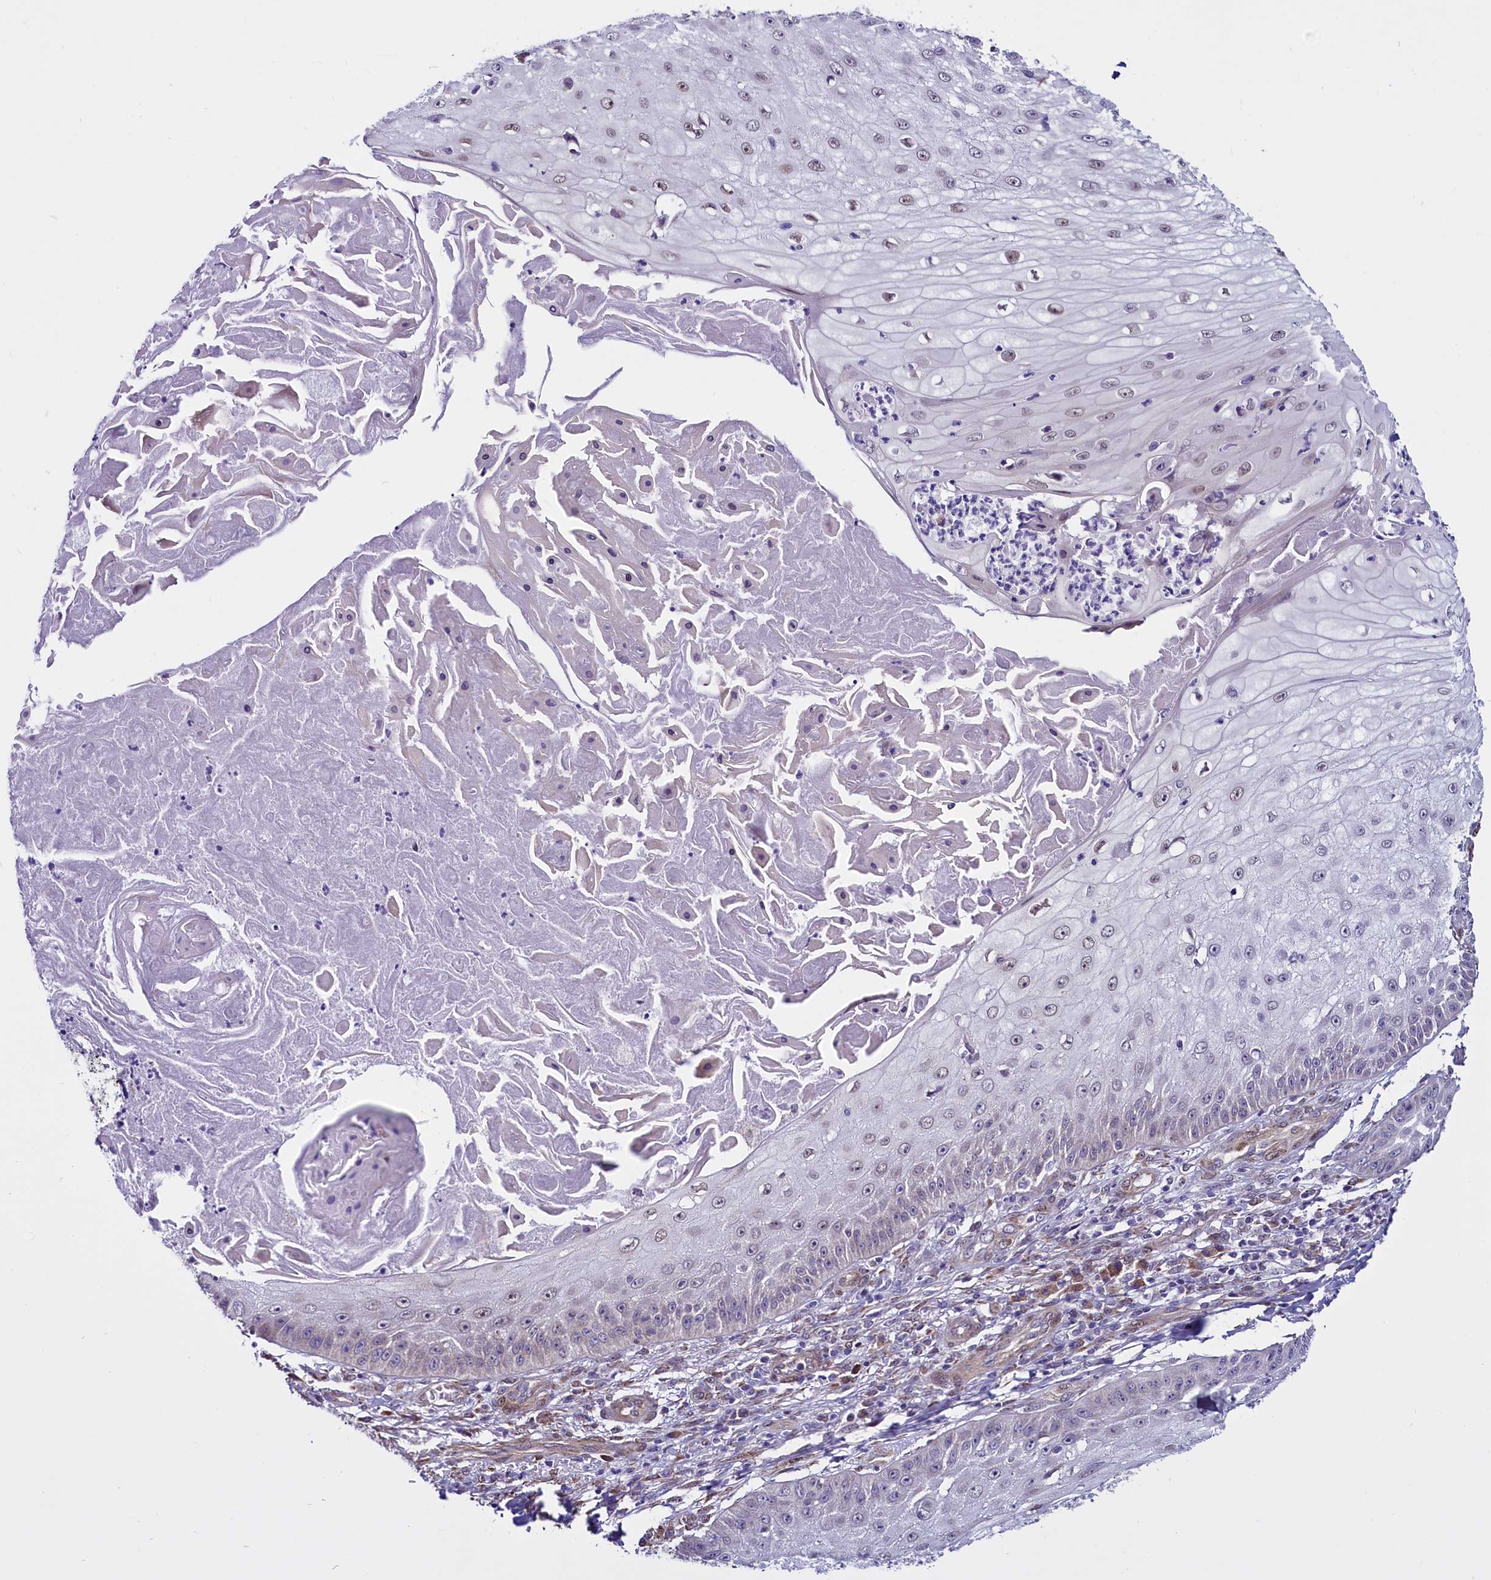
{"staining": {"intensity": "weak", "quantity": "<25%", "location": "nuclear"}, "tissue": "skin cancer", "cell_type": "Tumor cells", "image_type": "cancer", "snomed": [{"axis": "morphology", "description": "Squamous cell carcinoma, NOS"}, {"axis": "topography", "description": "Skin"}], "caption": "A photomicrograph of human skin cancer (squamous cell carcinoma) is negative for staining in tumor cells.", "gene": "UACA", "patient": {"sex": "male", "age": 70}}